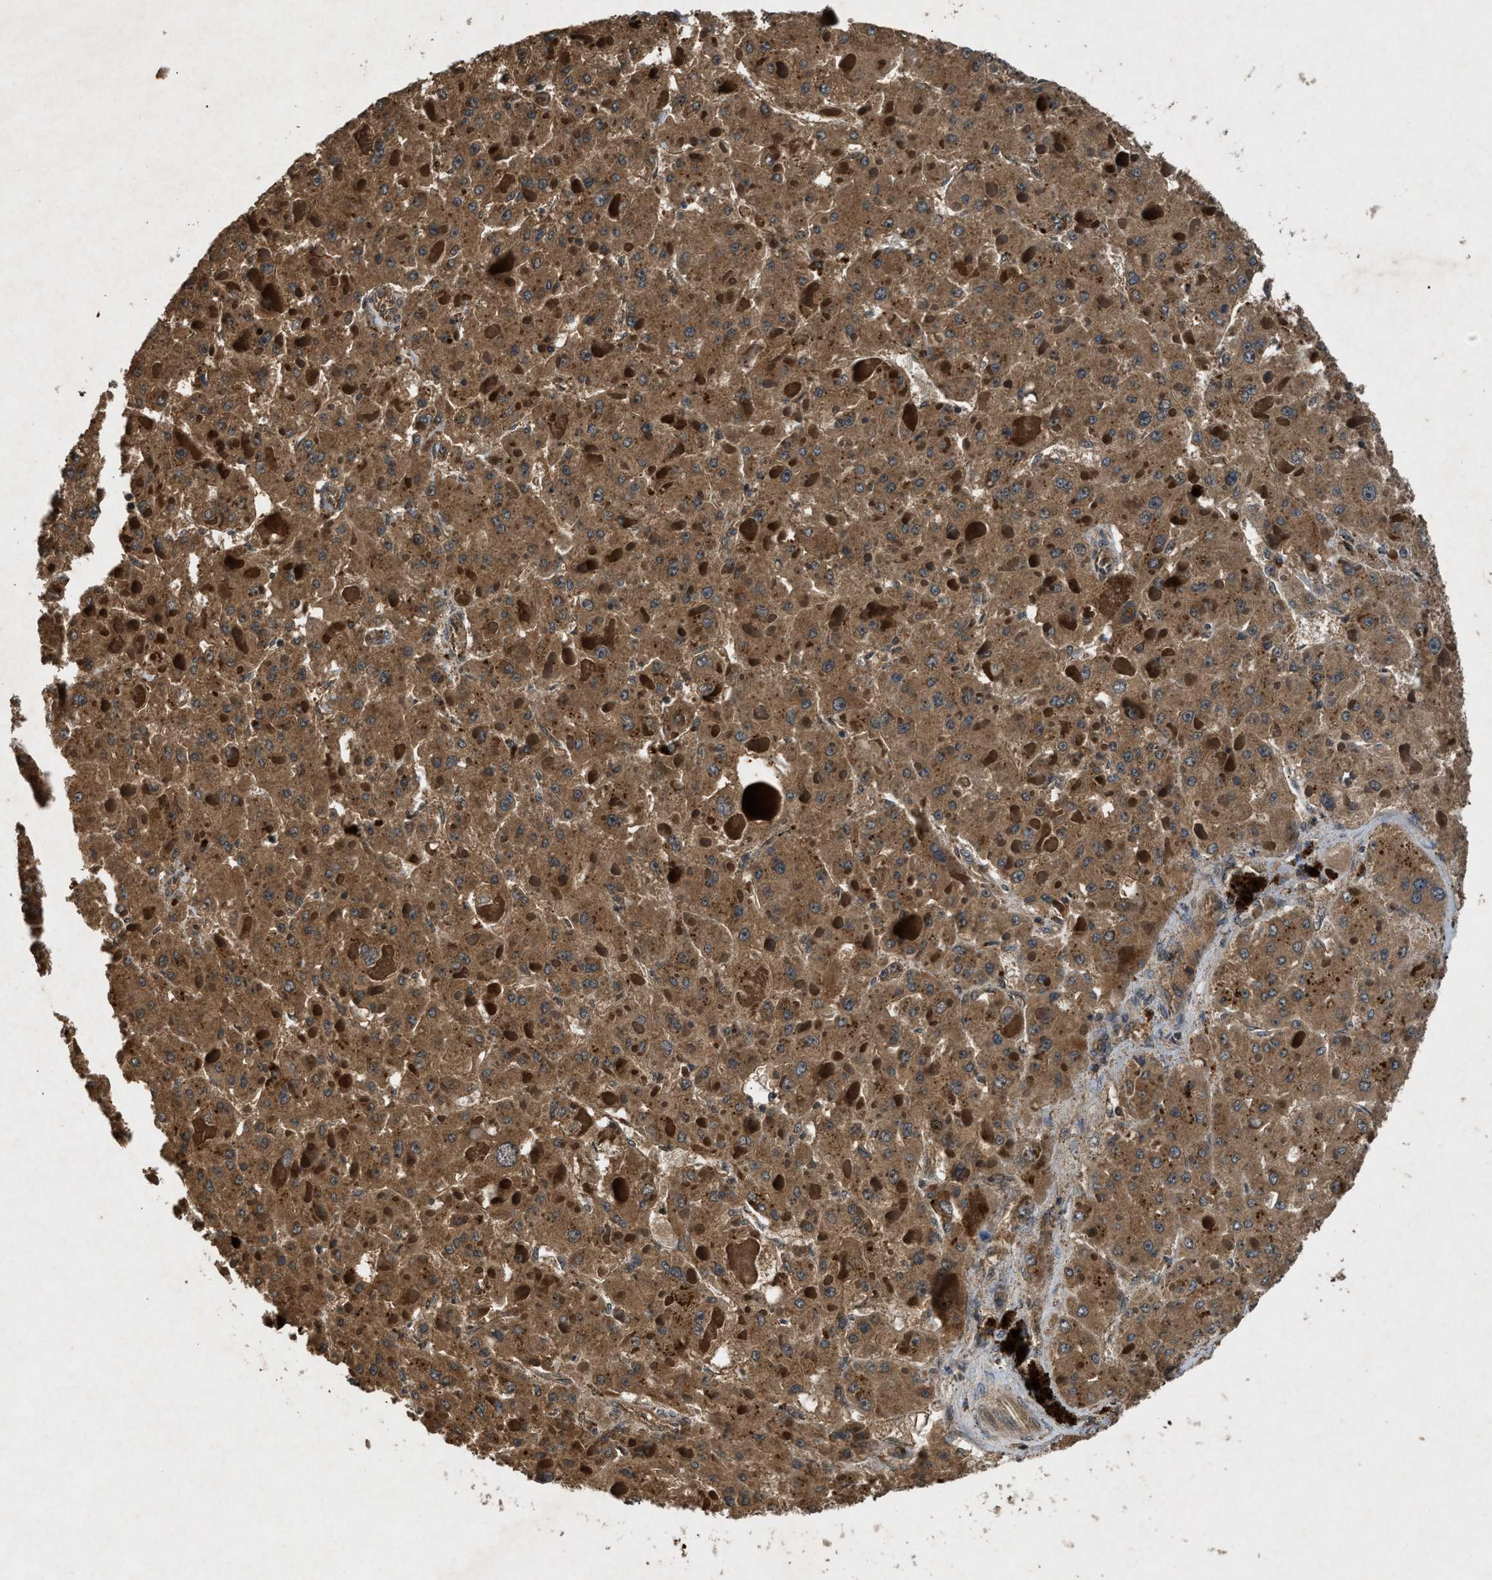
{"staining": {"intensity": "moderate", "quantity": ">75%", "location": "cytoplasmic/membranous"}, "tissue": "liver cancer", "cell_type": "Tumor cells", "image_type": "cancer", "snomed": [{"axis": "morphology", "description": "Carcinoma, Hepatocellular, NOS"}, {"axis": "topography", "description": "Liver"}], "caption": "Protein staining reveals moderate cytoplasmic/membranous staining in approximately >75% of tumor cells in hepatocellular carcinoma (liver).", "gene": "RPS6KB1", "patient": {"sex": "female", "age": 73}}